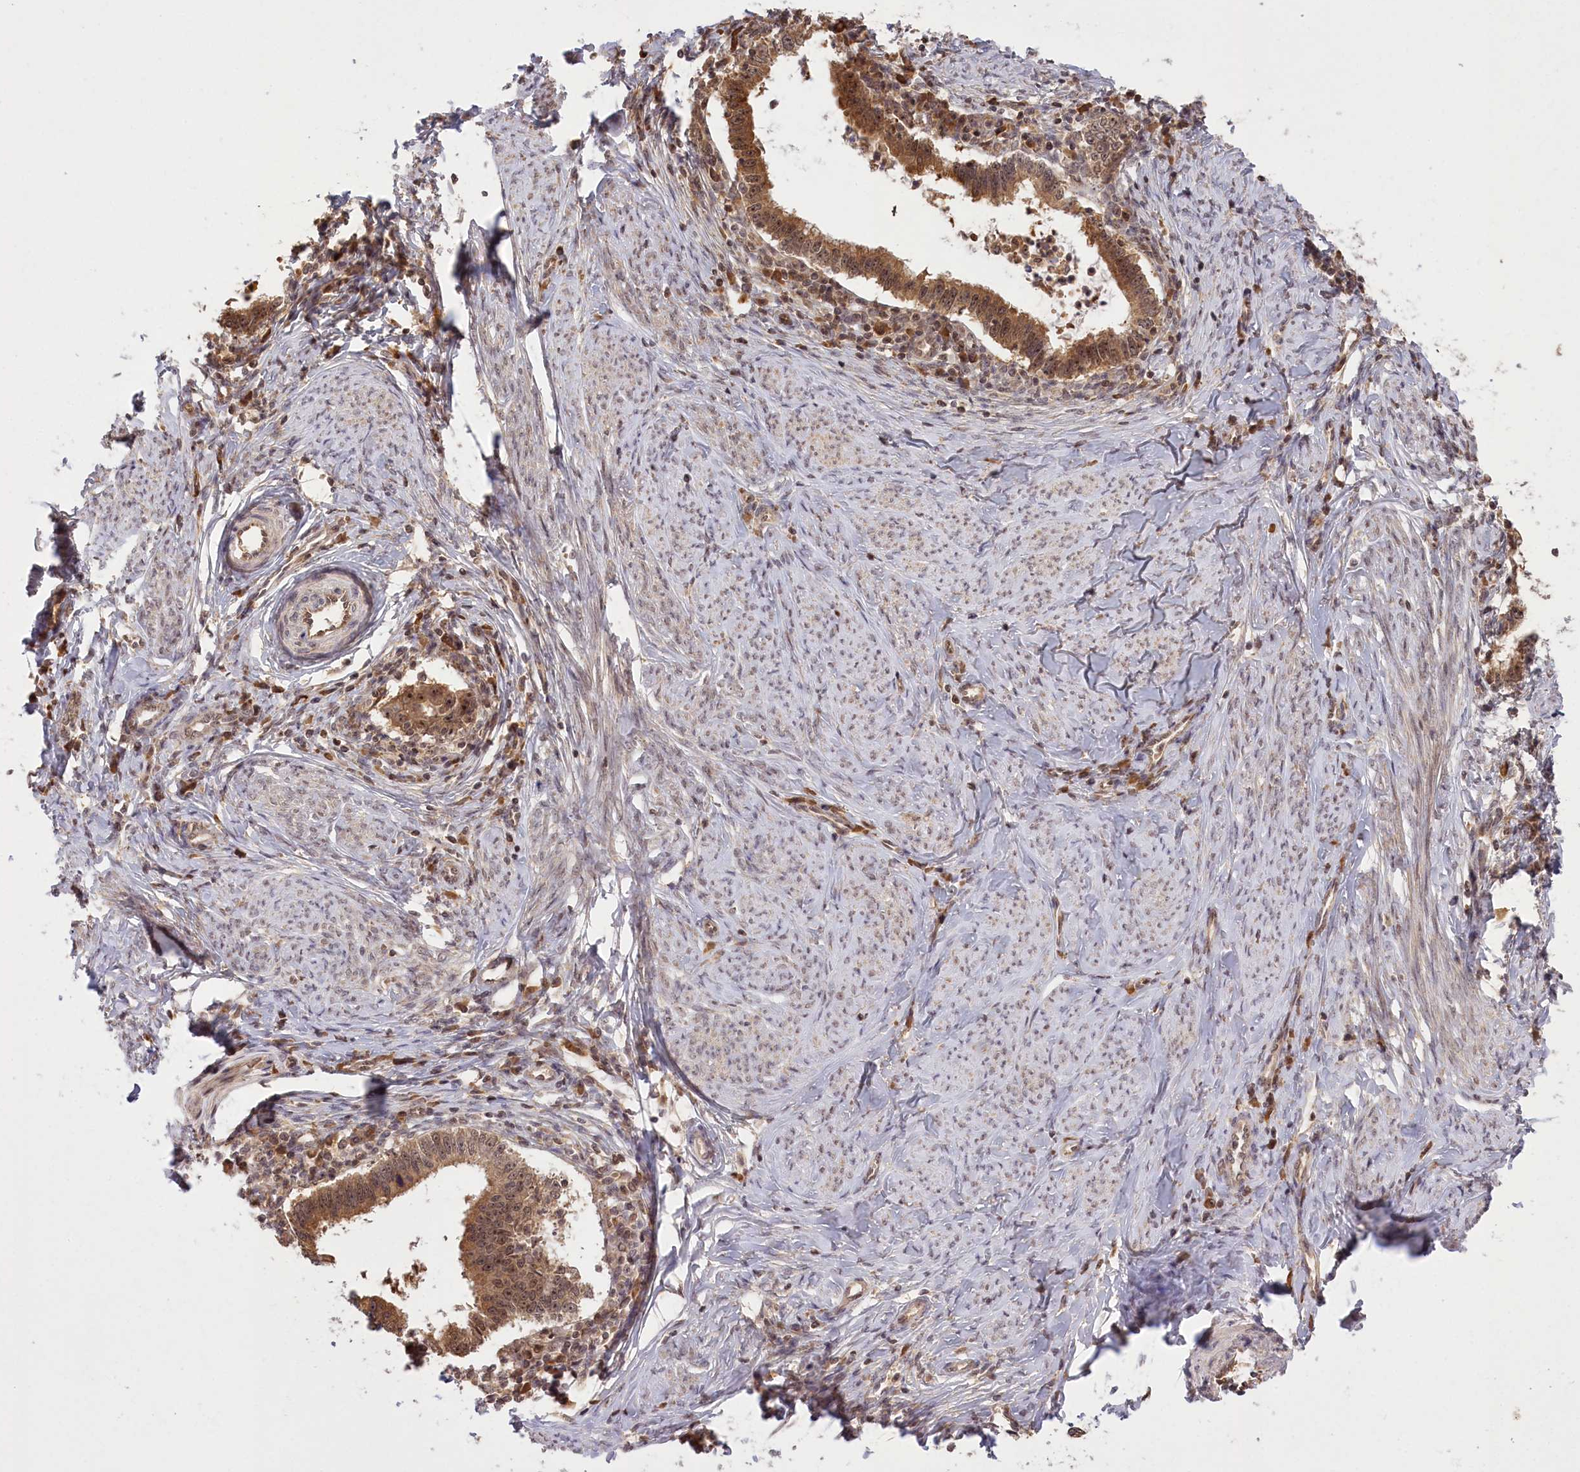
{"staining": {"intensity": "moderate", "quantity": ">75%", "location": "cytoplasmic/membranous,nuclear"}, "tissue": "cervical cancer", "cell_type": "Tumor cells", "image_type": "cancer", "snomed": [{"axis": "morphology", "description": "Adenocarcinoma, NOS"}, {"axis": "topography", "description": "Cervix"}], "caption": "Immunohistochemical staining of human cervical adenocarcinoma exhibits medium levels of moderate cytoplasmic/membranous and nuclear staining in approximately >75% of tumor cells.", "gene": "SERGEF", "patient": {"sex": "female", "age": 36}}